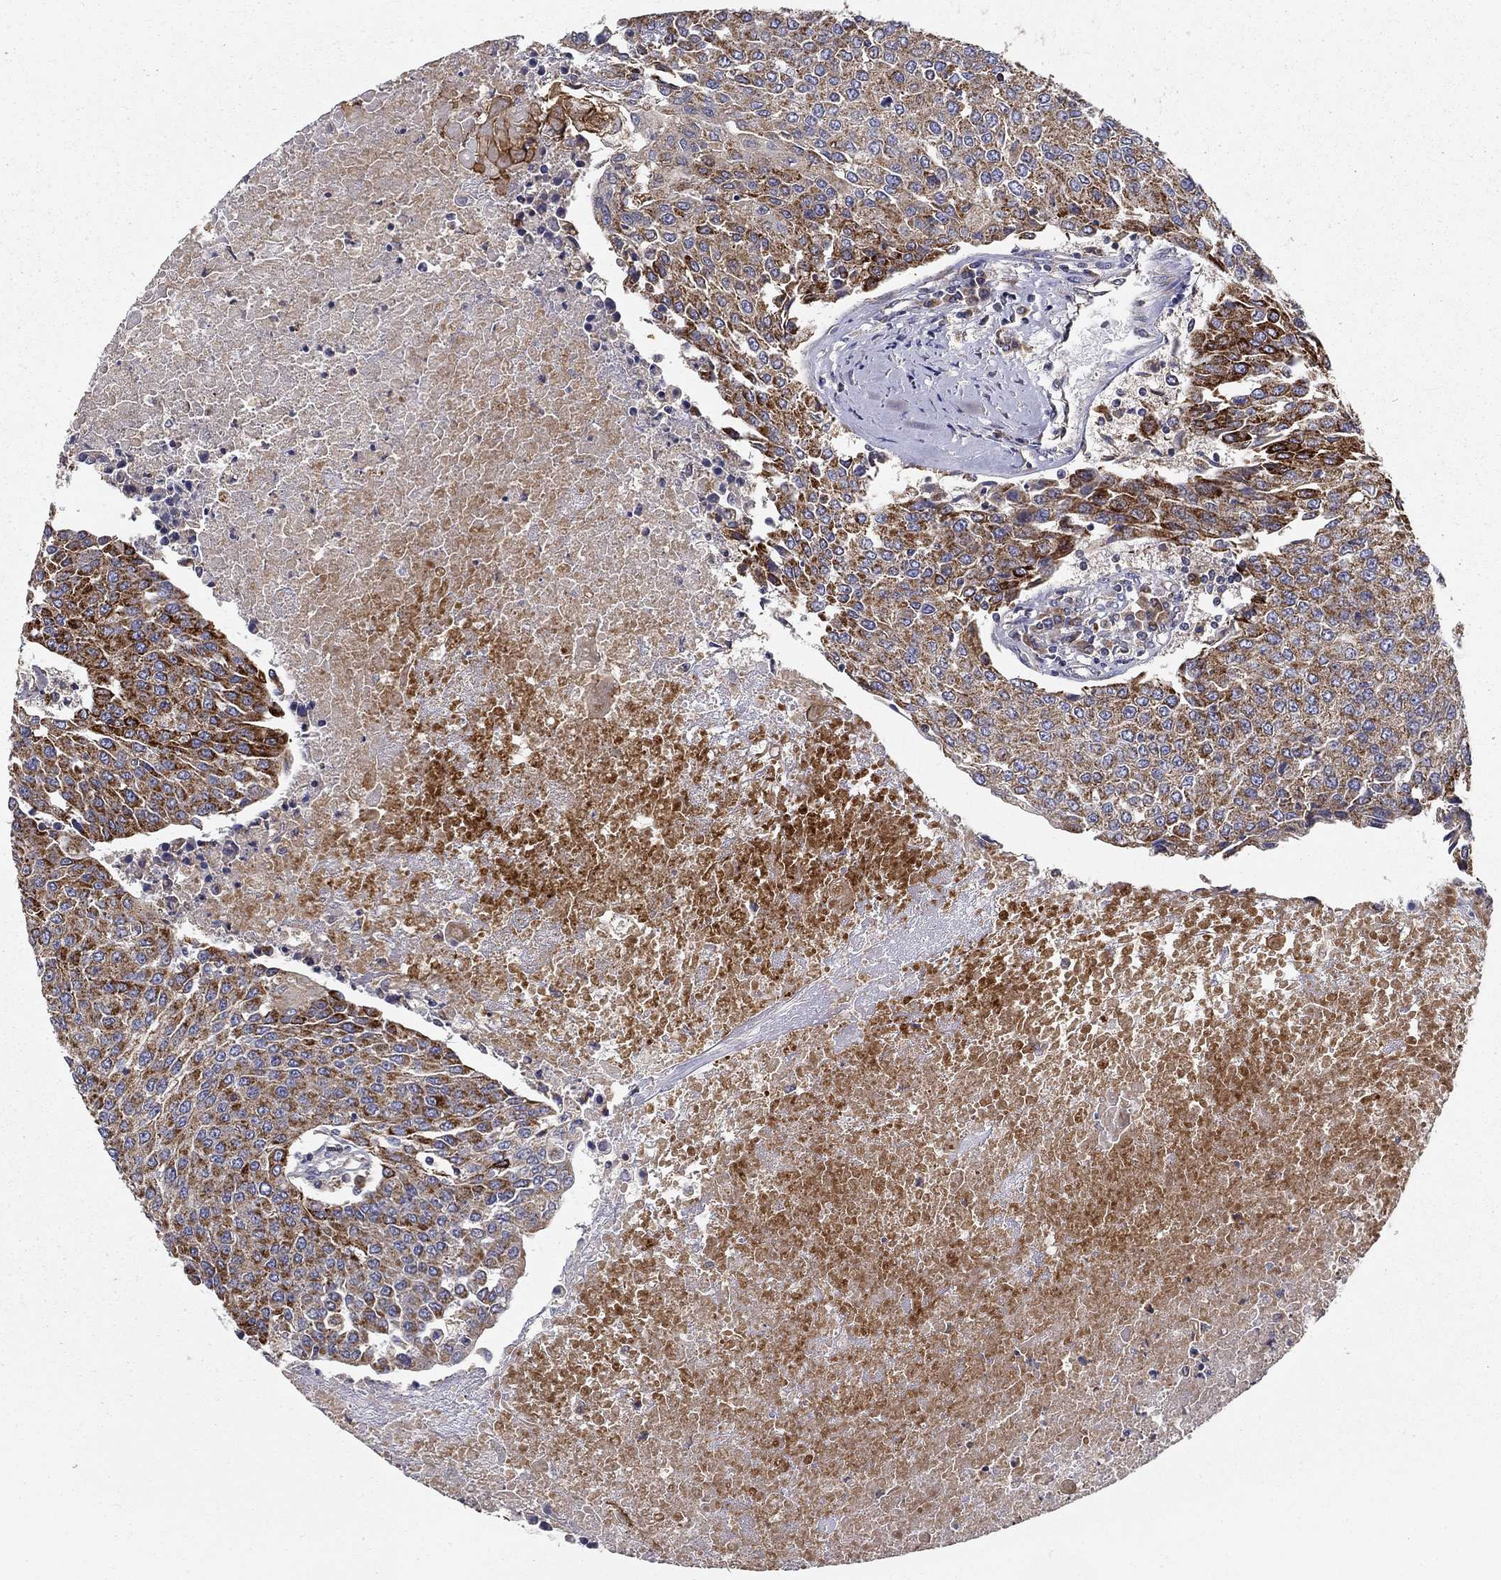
{"staining": {"intensity": "strong", "quantity": "25%-75%", "location": "cytoplasmic/membranous"}, "tissue": "urothelial cancer", "cell_type": "Tumor cells", "image_type": "cancer", "snomed": [{"axis": "morphology", "description": "Urothelial carcinoma, High grade"}, {"axis": "topography", "description": "Urinary bladder"}], "caption": "Urothelial carcinoma (high-grade) tissue shows strong cytoplasmic/membranous expression in about 25%-75% of tumor cells, visualized by immunohistochemistry.", "gene": "ALDH4A1", "patient": {"sex": "female", "age": 85}}